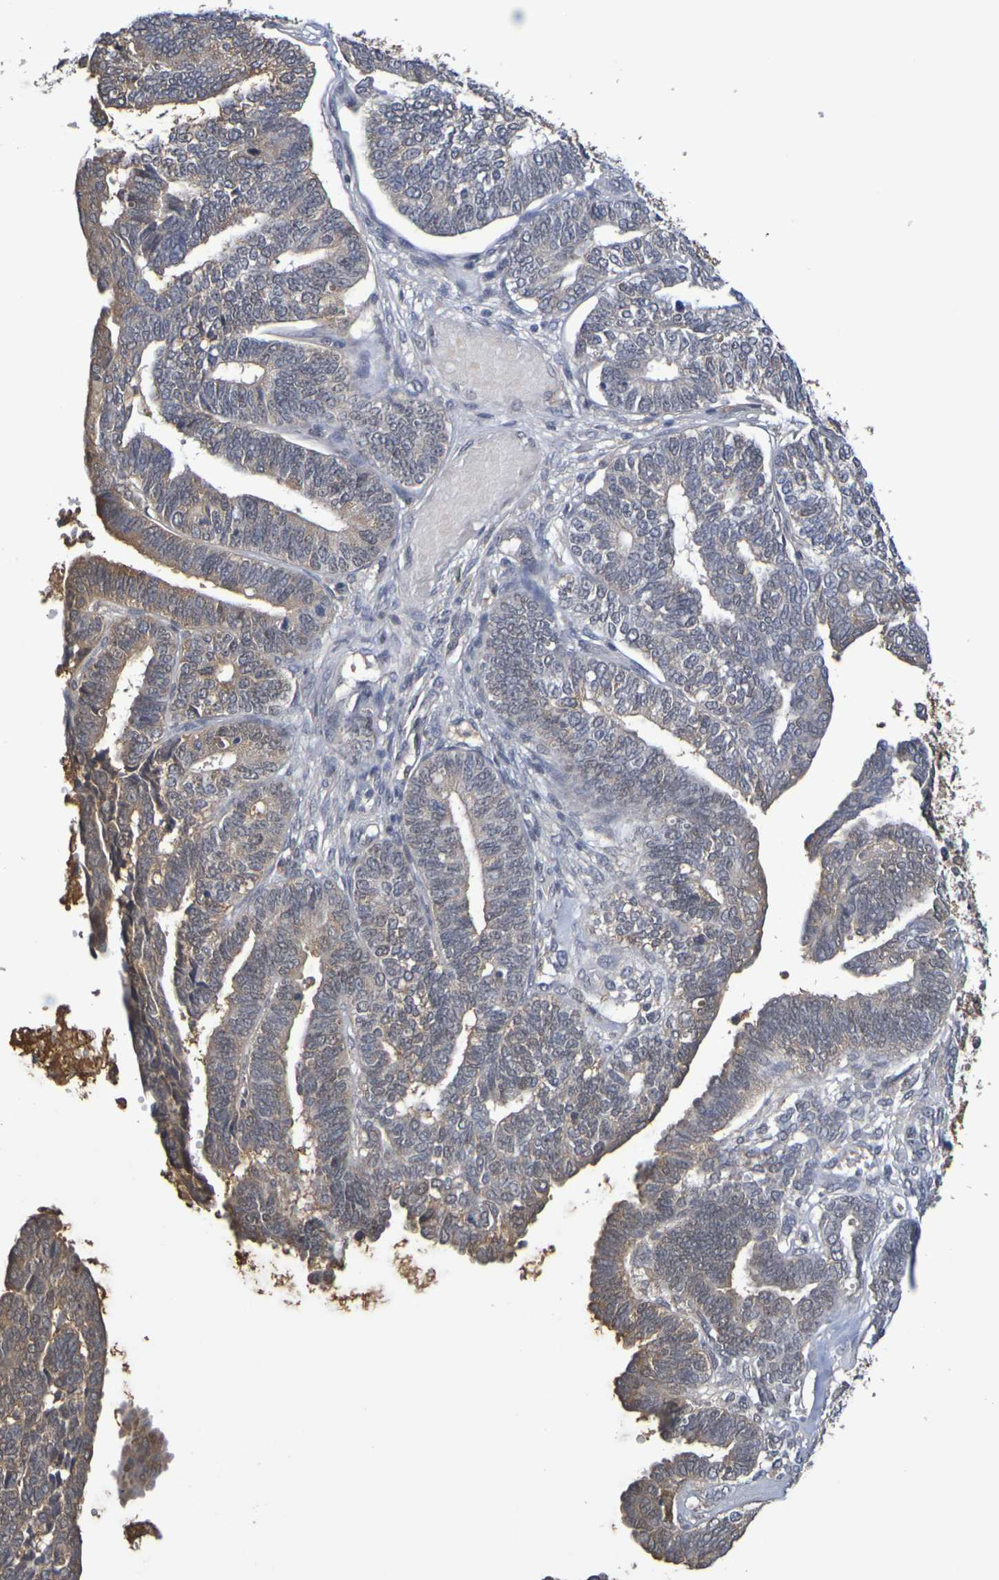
{"staining": {"intensity": "moderate", "quantity": ">75%", "location": "cytoplasmic/membranous"}, "tissue": "endometrial cancer", "cell_type": "Tumor cells", "image_type": "cancer", "snomed": [{"axis": "morphology", "description": "Adenocarcinoma, NOS"}, {"axis": "topography", "description": "Endometrium"}], "caption": "A photomicrograph of endometrial adenocarcinoma stained for a protein displays moderate cytoplasmic/membranous brown staining in tumor cells.", "gene": "TERF2", "patient": {"sex": "female", "age": 70}}